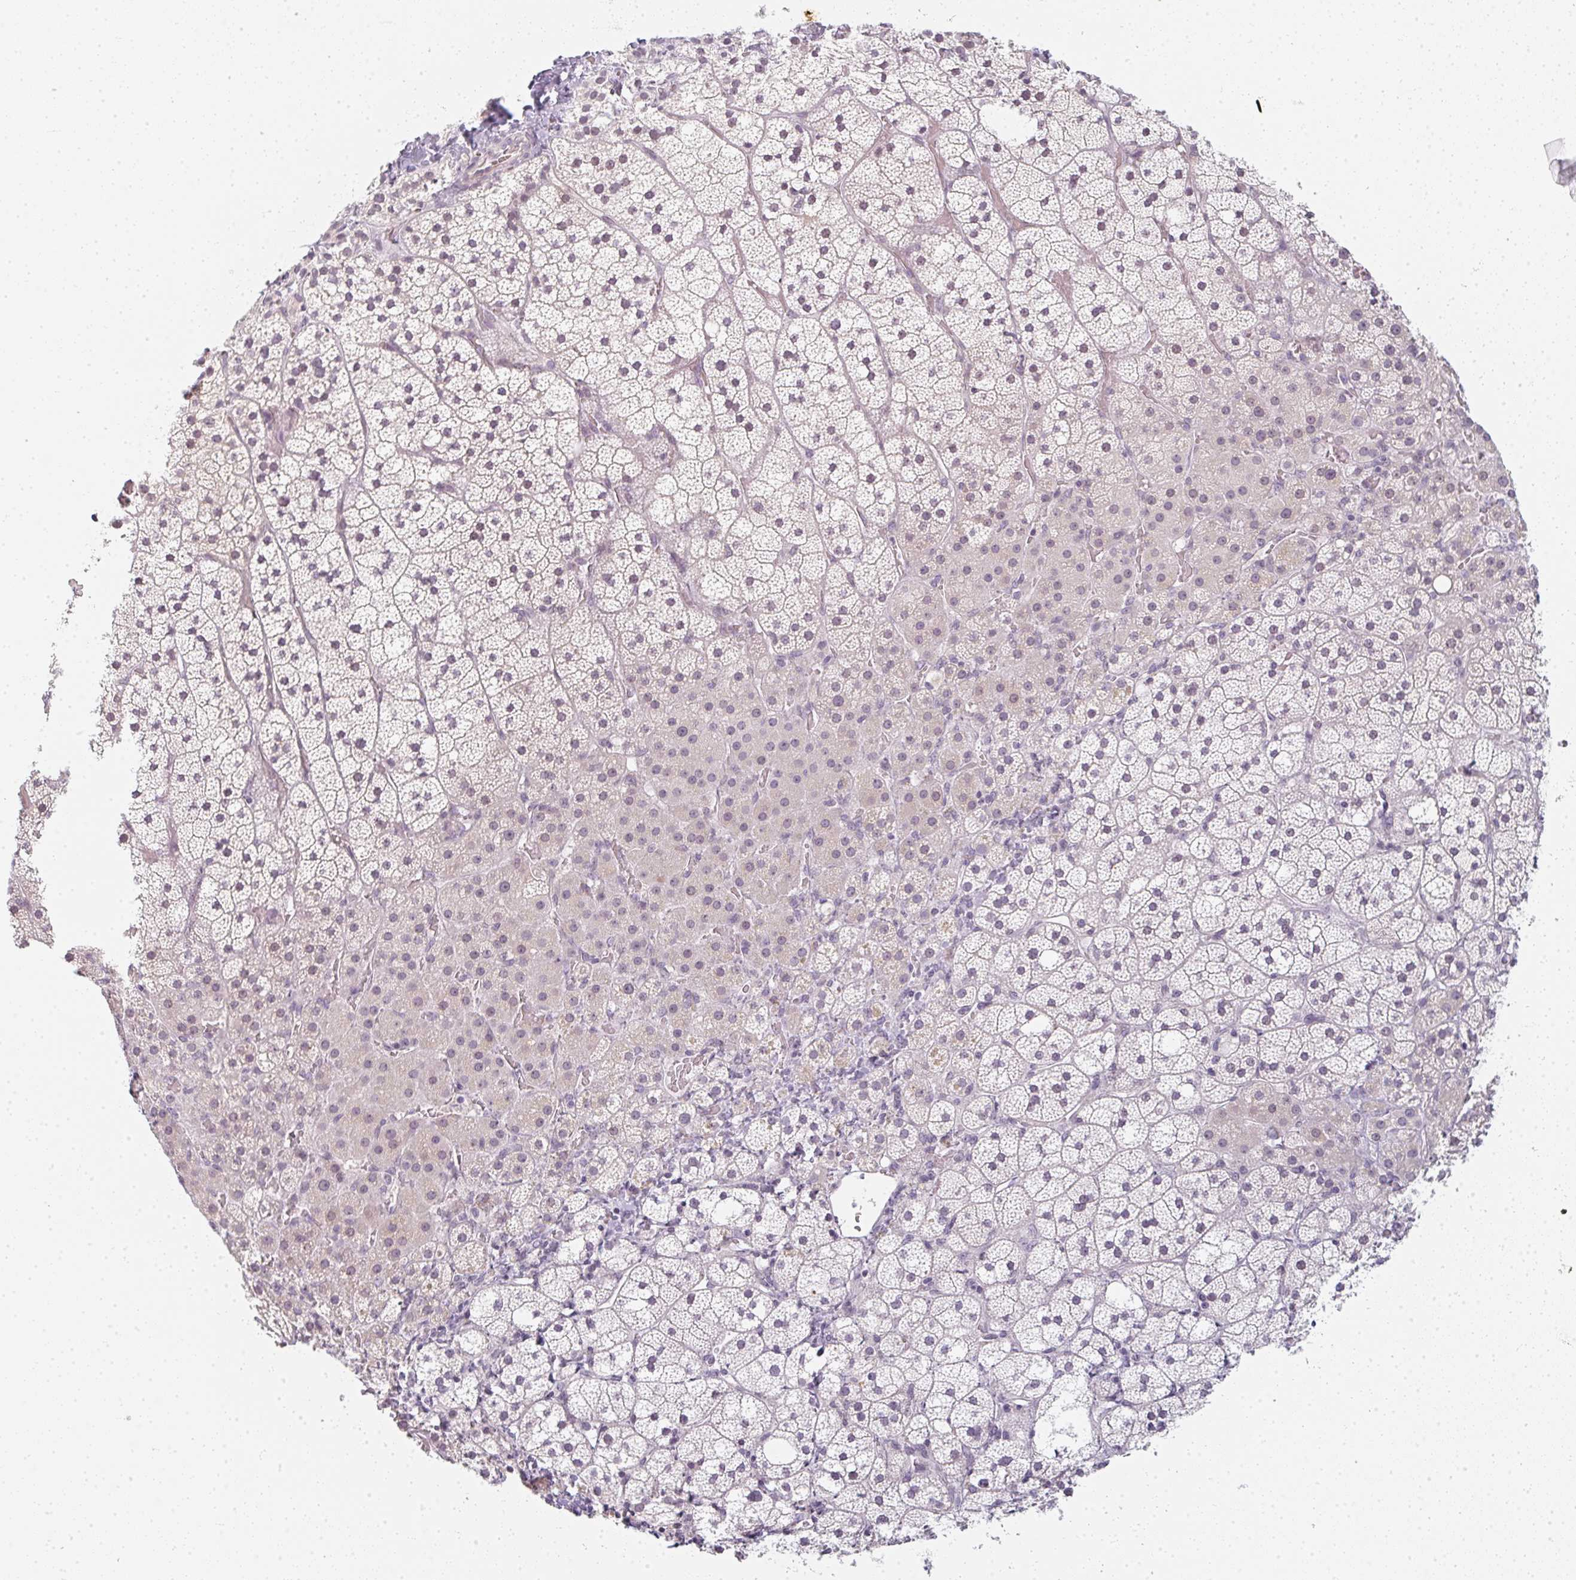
{"staining": {"intensity": "weak", "quantity": "25%-75%", "location": "nuclear"}, "tissue": "adrenal gland", "cell_type": "Glandular cells", "image_type": "normal", "snomed": [{"axis": "morphology", "description": "Normal tissue, NOS"}, {"axis": "topography", "description": "Adrenal gland"}], "caption": "Weak nuclear protein expression is identified in approximately 25%-75% of glandular cells in adrenal gland.", "gene": "RBBP6", "patient": {"sex": "male", "age": 53}}